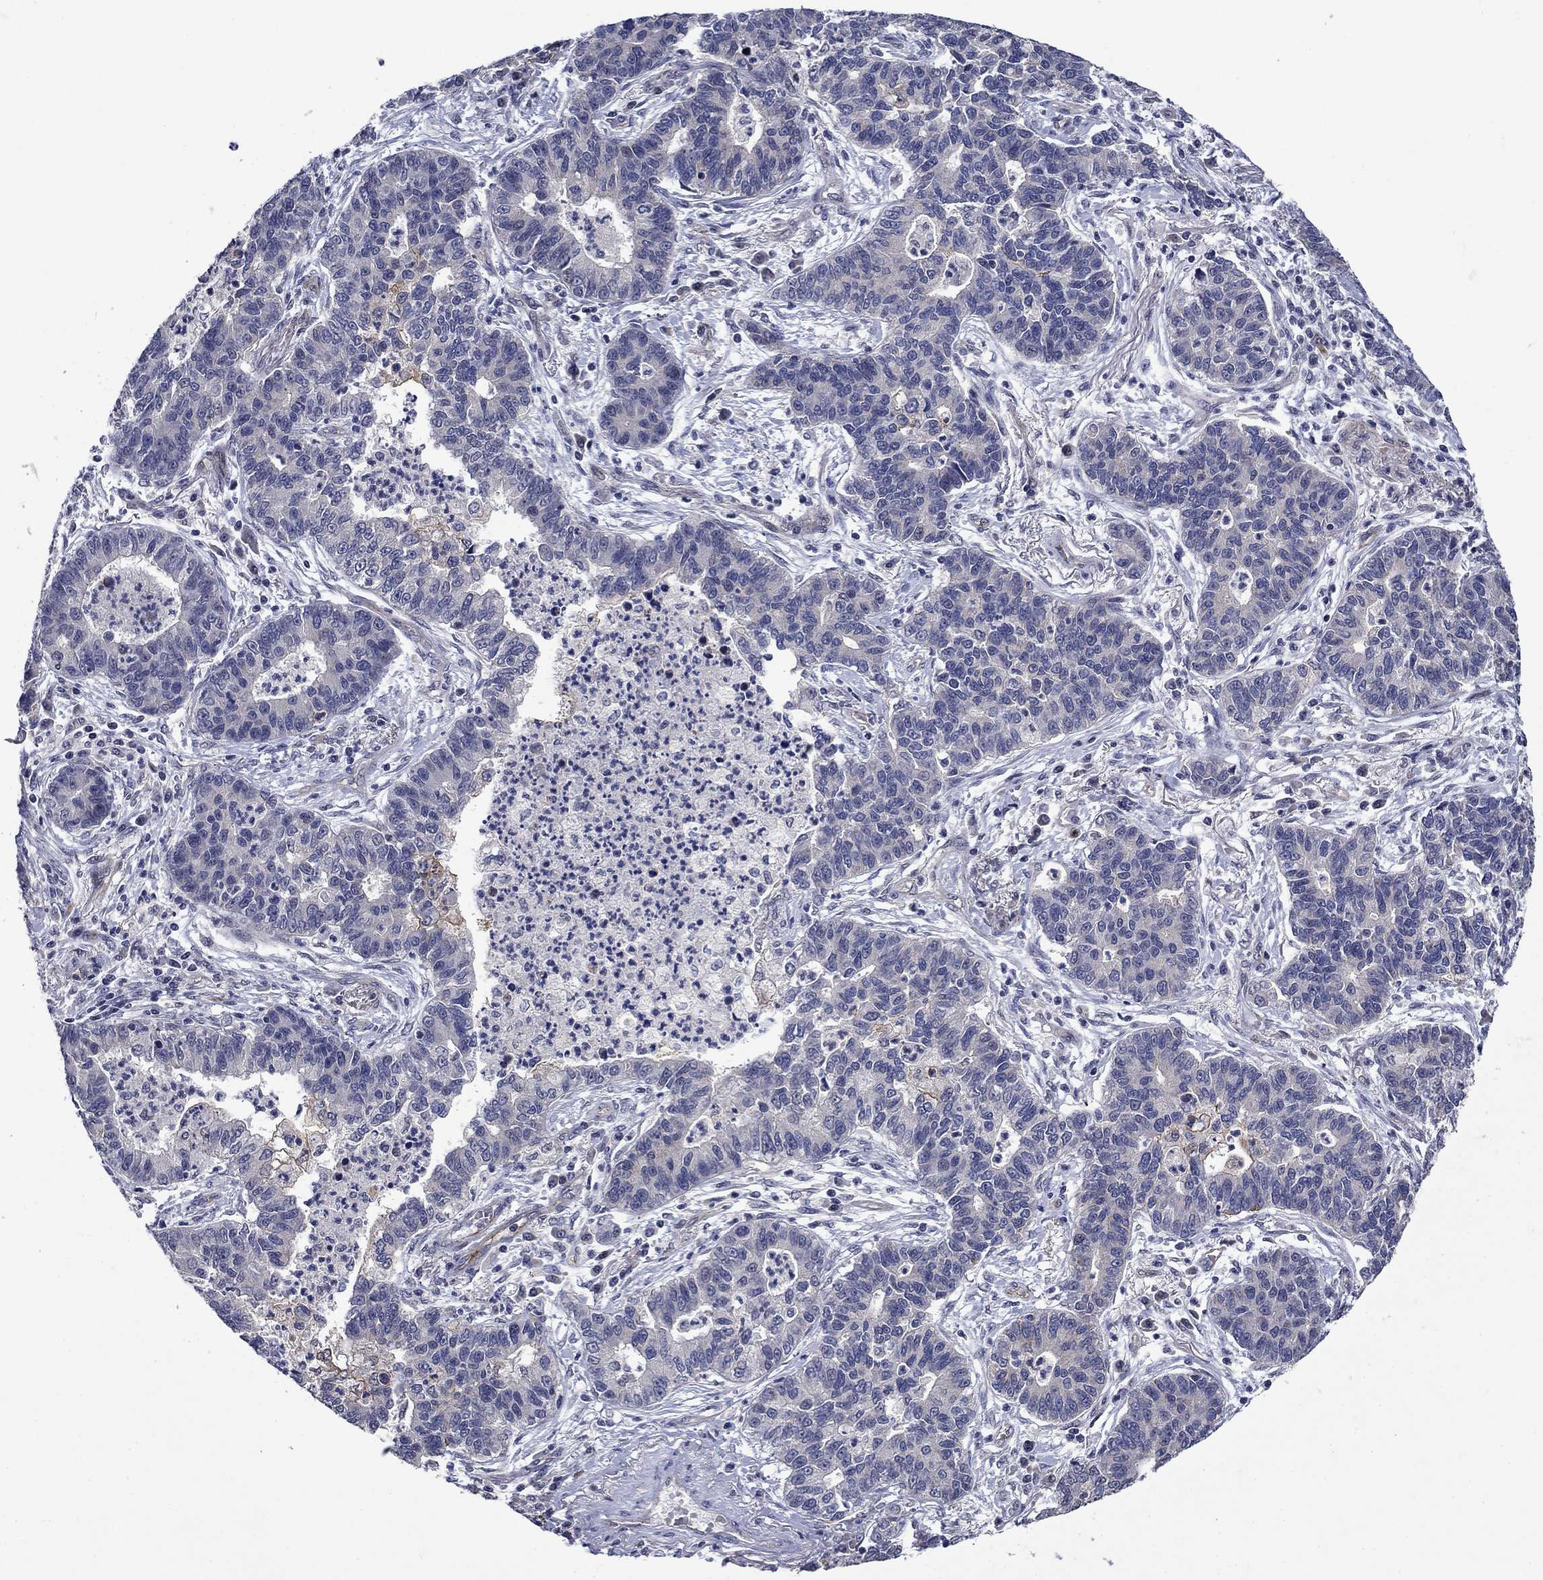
{"staining": {"intensity": "negative", "quantity": "none", "location": "none"}, "tissue": "lung cancer", "cell_type": "Tumor cells", "image_type": "cancer", "snomed": [{"axis": "morphology", "description": "Adenocarcinoma, NOS"}, {"axis": "topography", "description": "Lung"}], "caption": "This is an immunohistochemistry (IHC) image of human lung cancer (adenocarcinoma). There is no expression in tumor cells.", "gene": "SLC7A1", "patient": {"sex": "female", "age": 57}}